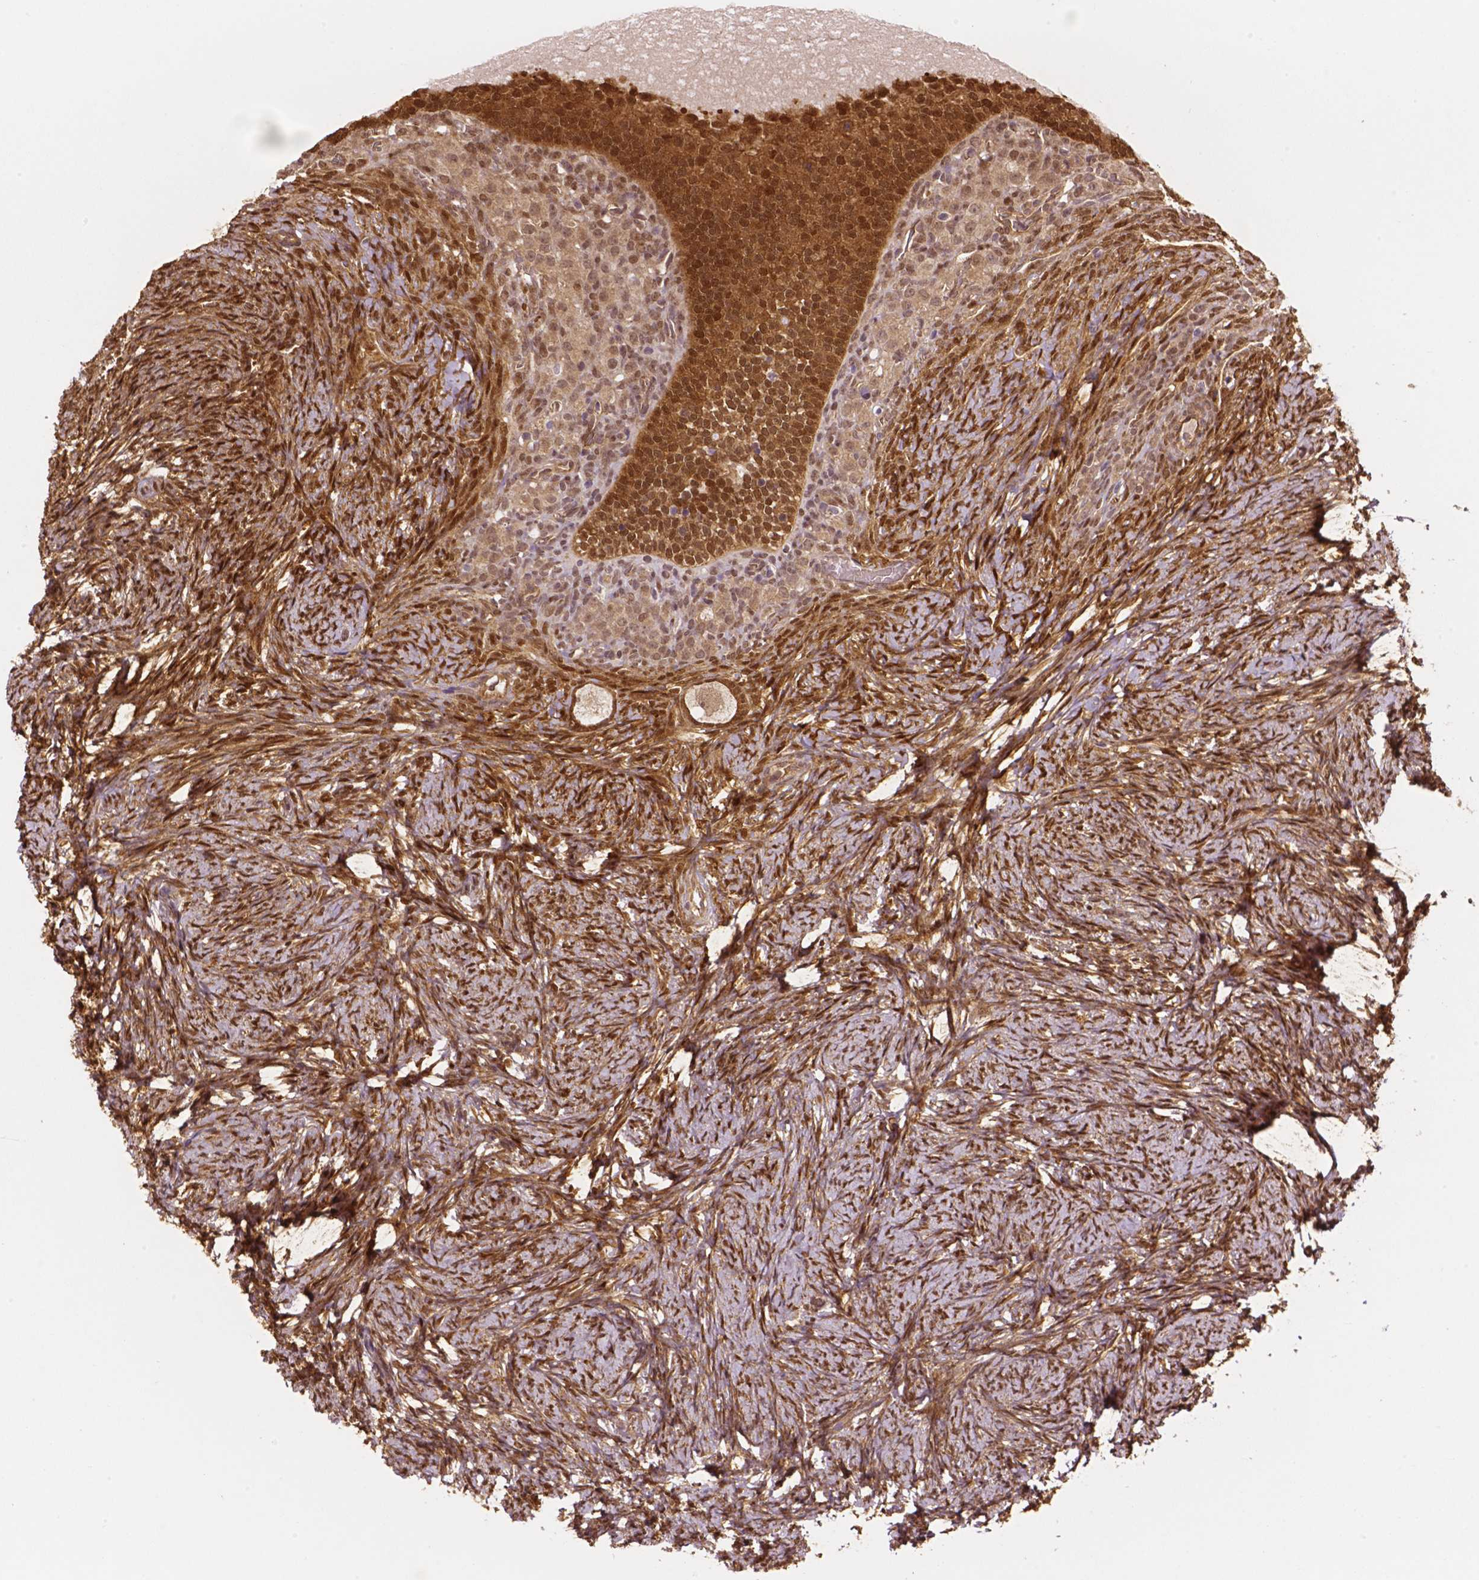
{"staining": {"intensity": "moderate", "quantity": "25%-75%", "location": "cytoplasmic/membranous,nuclear"}, "tissue": "ovary", "cell_type": "Follicle cells", "image_type": "normal", "snomed": [{"axis": "morphology", "description": "Normal tissue, NOS"}, {"axis": "topography", "description": "Ovary"}], "caption": "IHC of benign human ovary demonstrates medium levels of moderate cytoplasmic/membranous,nuclear positivity in about 25%-75% of follicle cells.", "gene": "YAP1", "patient": {"sex": "female", "age": 34}}